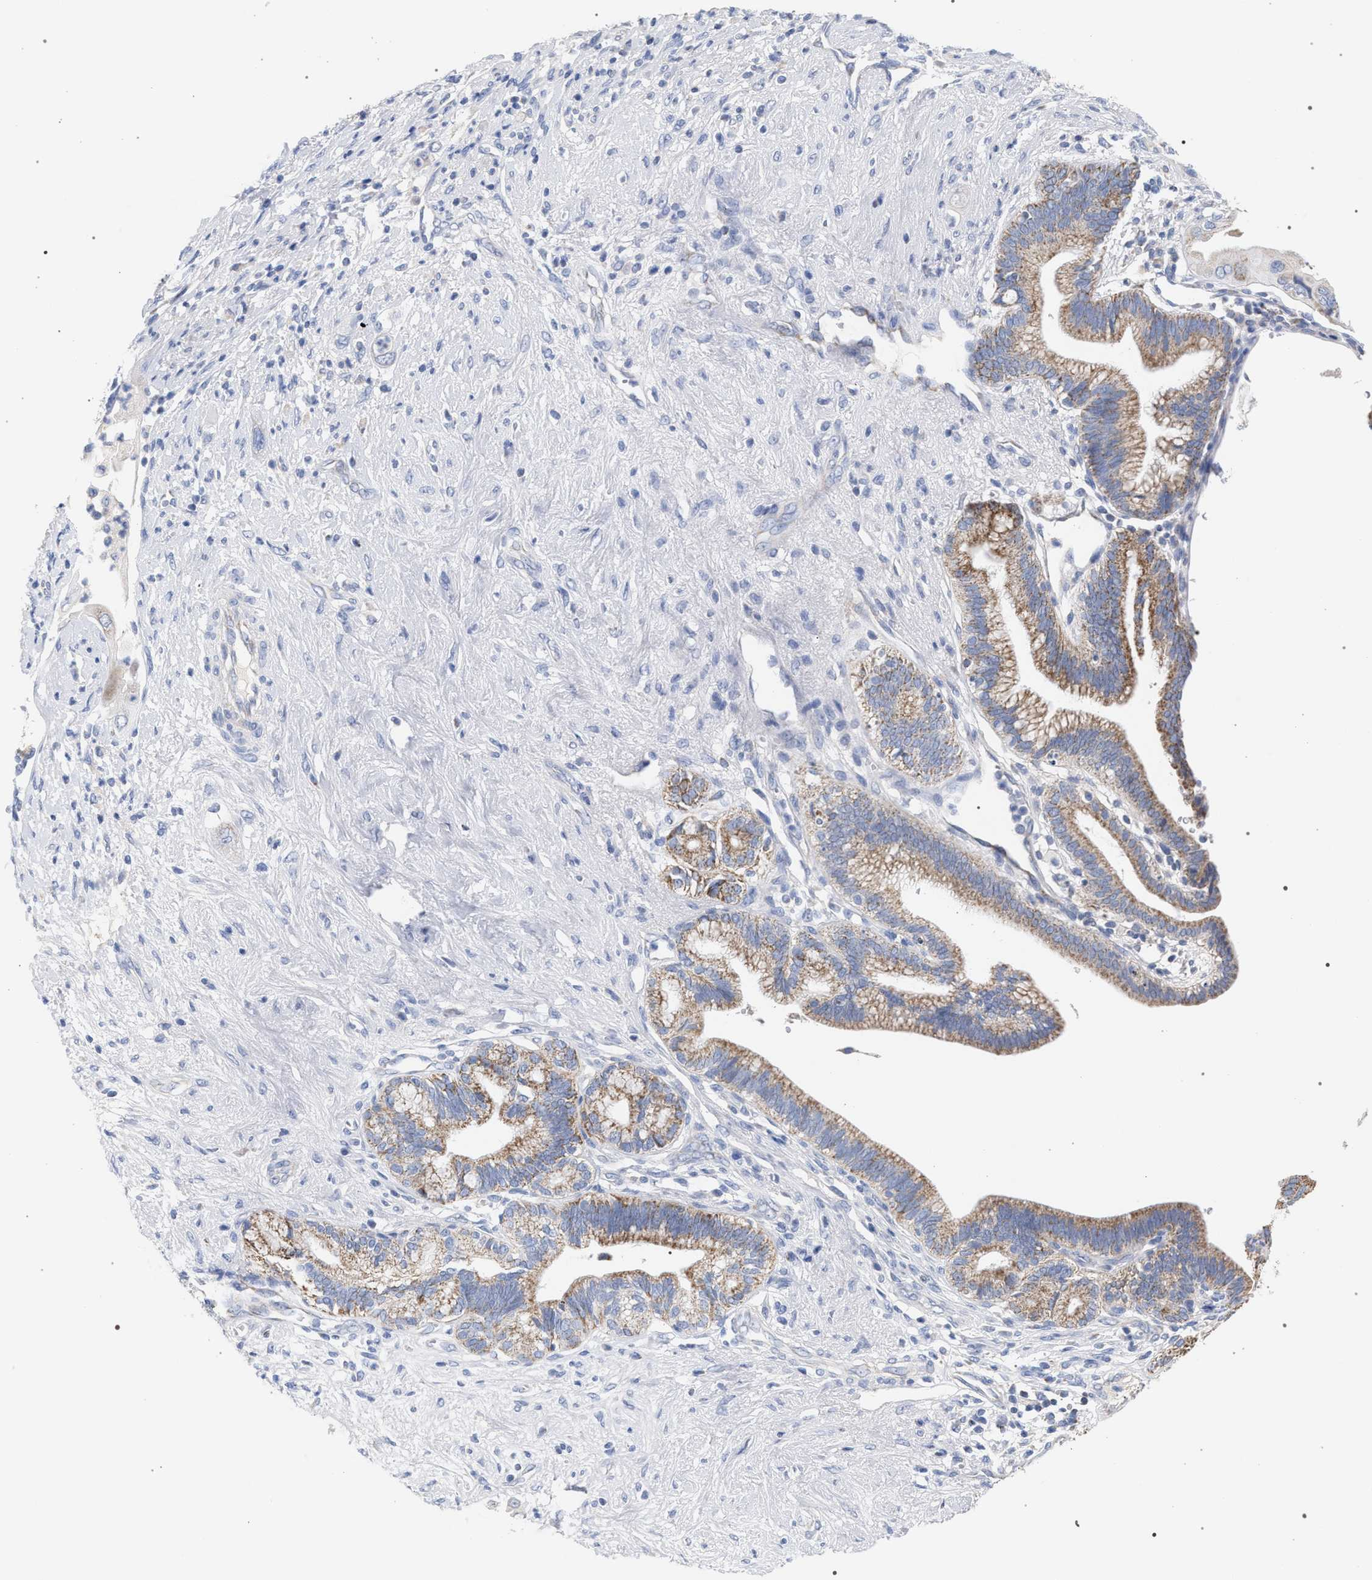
{"staining": {"intensity": "moderate", "quantity": "25%-75%", "location": "cytoplasmic/membranous"}, "tissue": "pancreatic cancer", "cell_type": "Tumor cells", "image_type": "cancer", "snomed": [{"axis": "morphology", "description": "Adenocarcinoma, NOS"}, {"axis": "topography", "description": "Pancreas"}], "caption": "A histopathology image showing moderate cytoplasmic/membranous expression in approximately 25%-75% of tumor cells in pancreatic cancer (adenocarcinoma), as visualized by brown immunohistochemical staining.", "gene": "ECI2", "patient": {"sex": "male", "age": 59}}